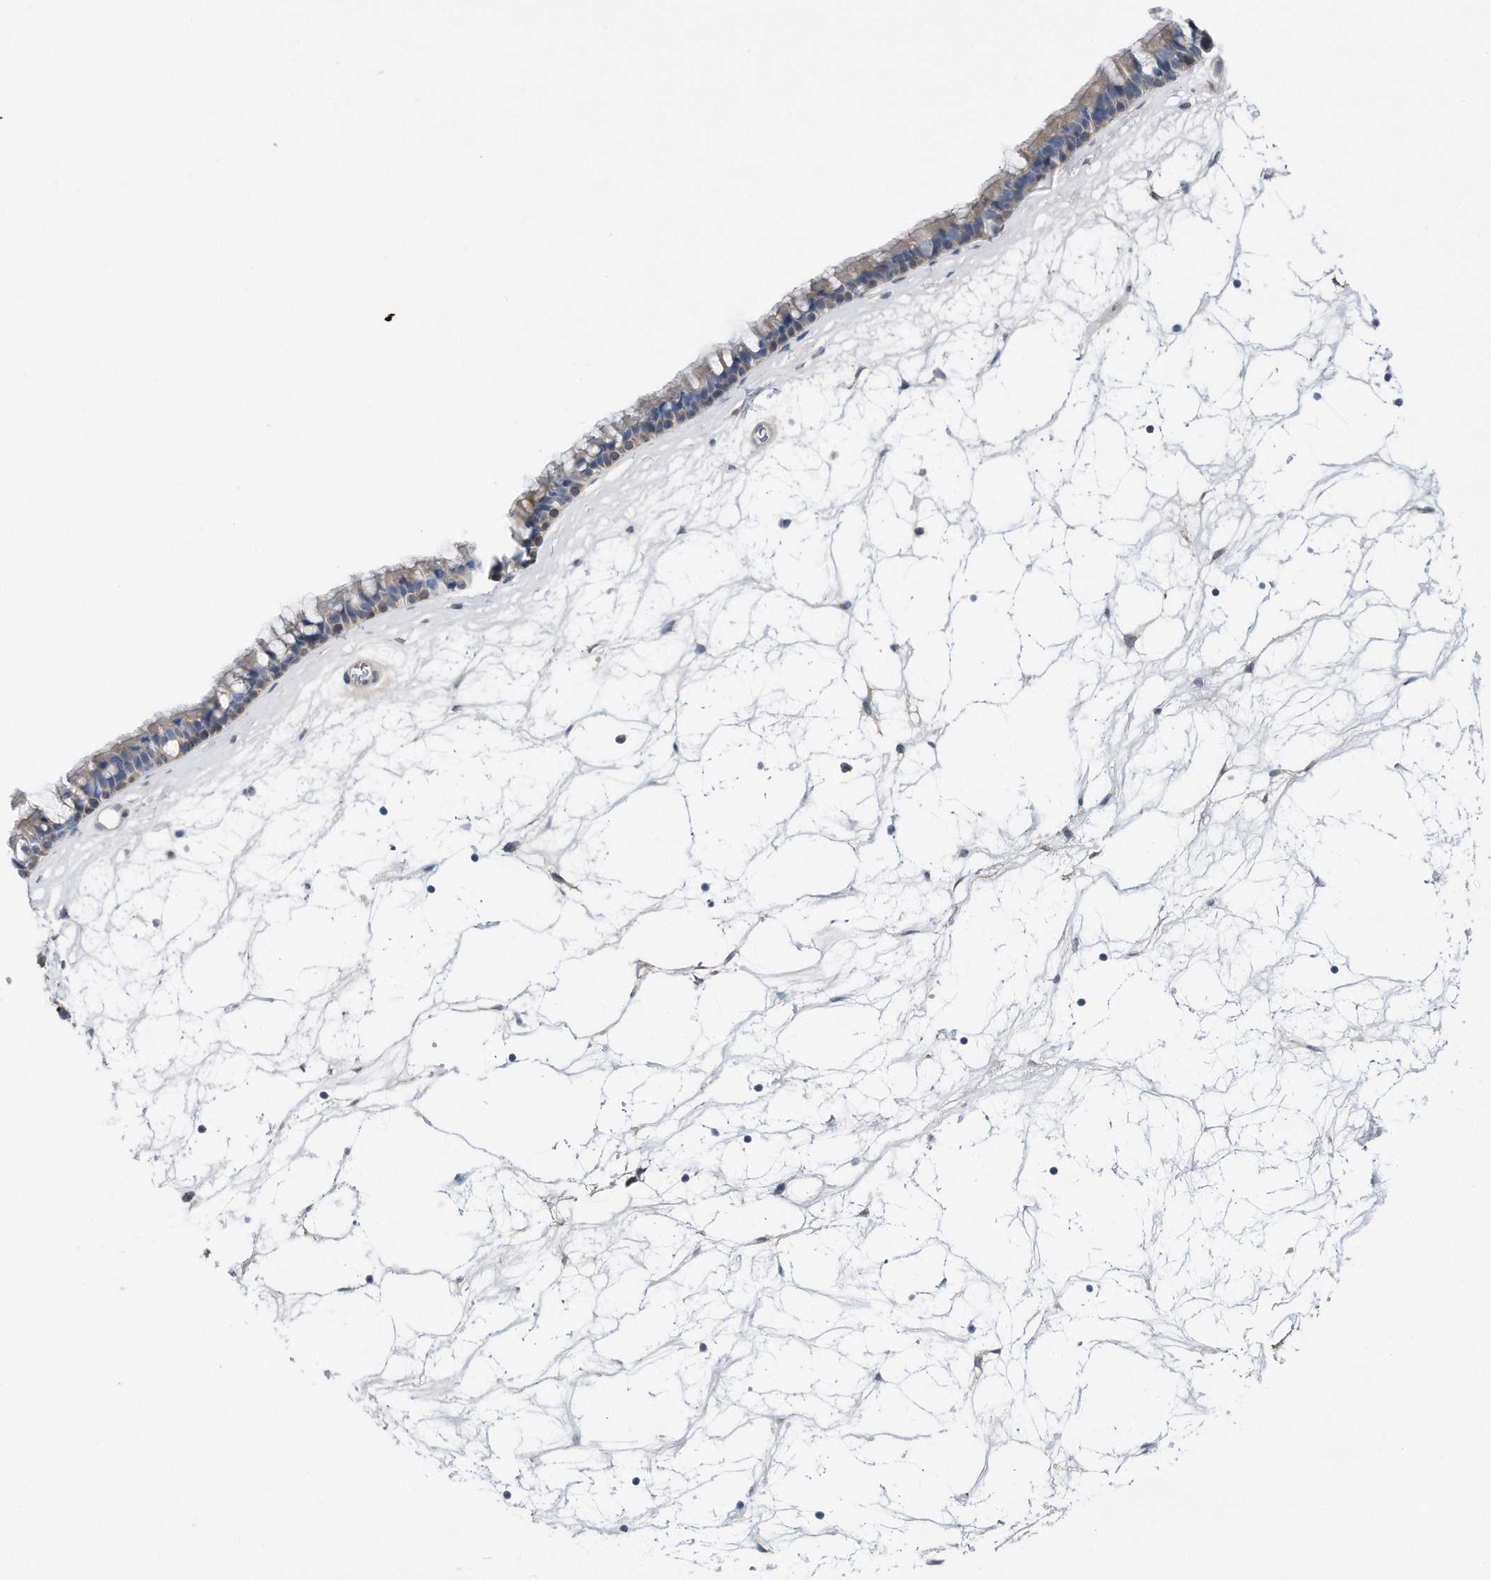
{"staining": {"intensity": "weak", "quantity": "25%-75%", "location": "cytoplasmic/membranous"}, "tissue": "nasopharynx", "cell_type": "Respiratory epithelial cells", "image_type": "normal", "snomed": [{"axis": "morphology", "description": "Normal tissue, NOS"}, {"axis": "topography", "description": "Nasopharynx"}], "caption": "A brown stain highlights weak cytoplasmic/membranous positivity of a protein in respiratory epithelial cells of unremarkable human nasopharynx.", "gene": "YRDC", "patient": {"sex": "male", "age": 64}}